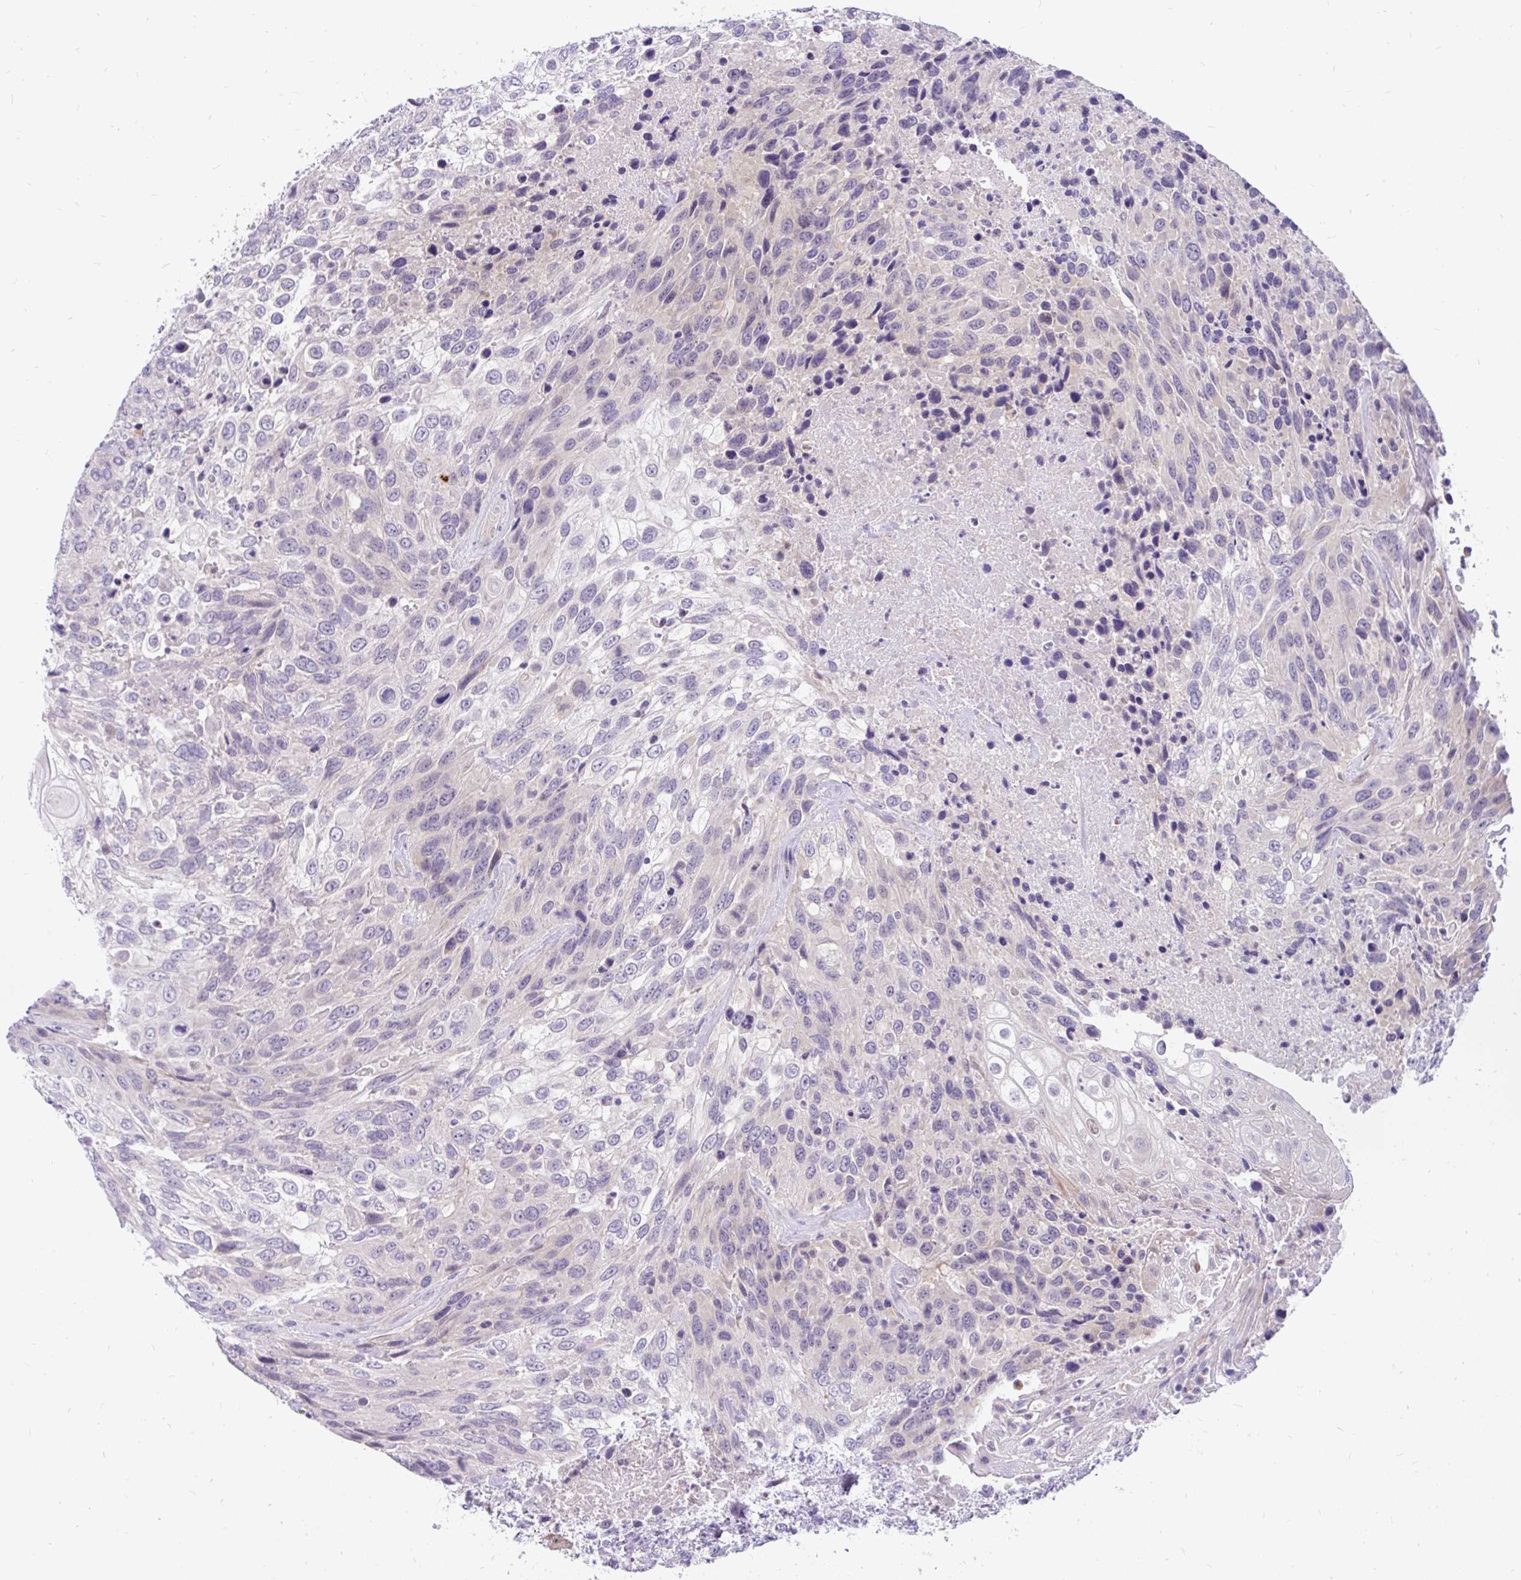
{"staining": {"intensity": "weak", "quantity": "<25%", "location": "cytoplasmic/membranous"}, "tissue": "urothelial cancer", "cell_type": "Tumor cells", "image_type": "cancer", "snomed": [{"axis": "morphology", "description": "Urothelial carcinoma, High grade"}, {"axis": "topography", "description": "Urinary bladder"}], "caption": "This is an immunohistochemistry (IHC) micrograph of human urothelial carcinoma (high-grade). There is no staining in tumor cells.", "gene": "KIAA2013", "patient": {"sex": "female", "age": 70}}